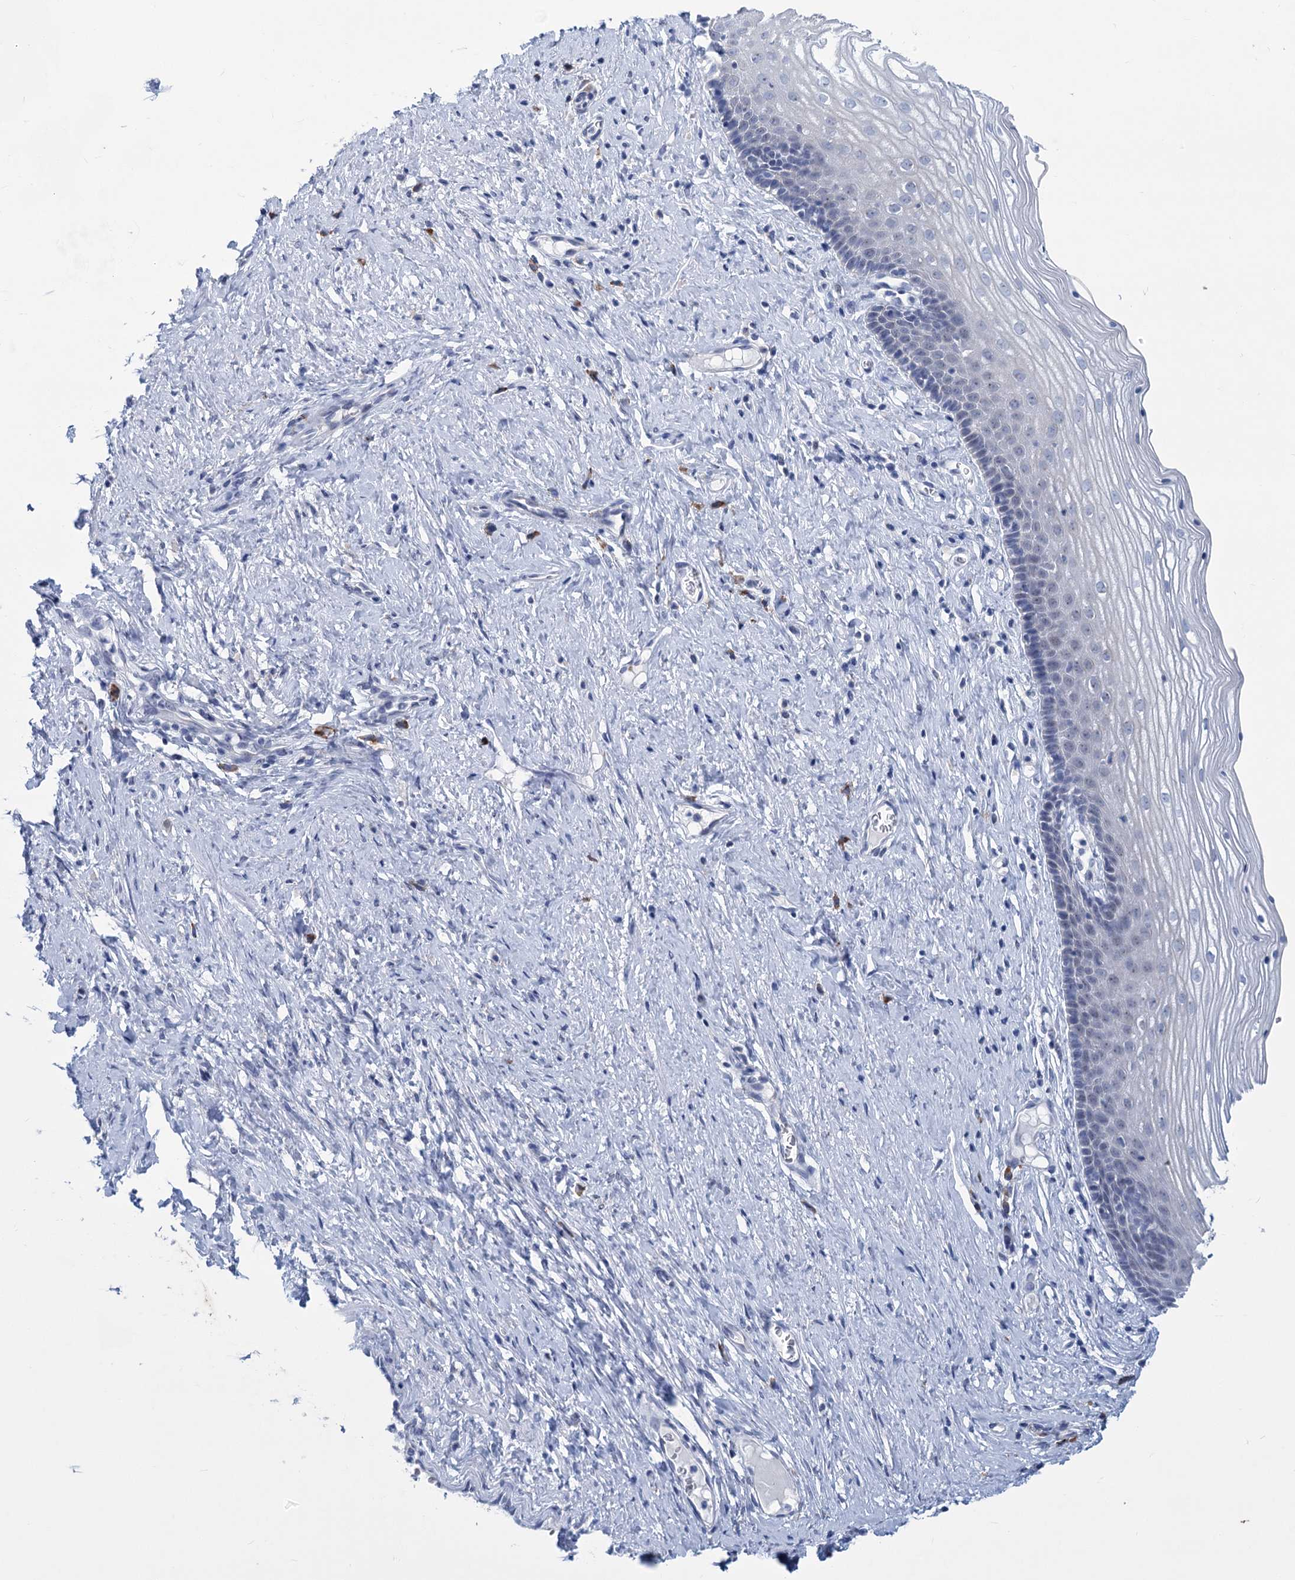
{"staining": {"intensity": "negative", "quantity": "none", "location": "none"}, "tissue": "cervix", "cell_type": "Glandular cells", "image_type": "normal", "snomed": [{"axis": "morphology", "description": "Normal tissue, NOS"}, {"axis": "topography", "description": "Cervix"}], "caption": "High power microscopy photomicrograph of an IHC photomicrograph of benign cervix, revealing no significant staining in glandular cells. (Stains: DAB IHC with hematoxylin counter stain, Microscopy: brightfield microscopy at high magnification).", "gene": "NEU3", "patient": {"sex": "female", "age": 42}}